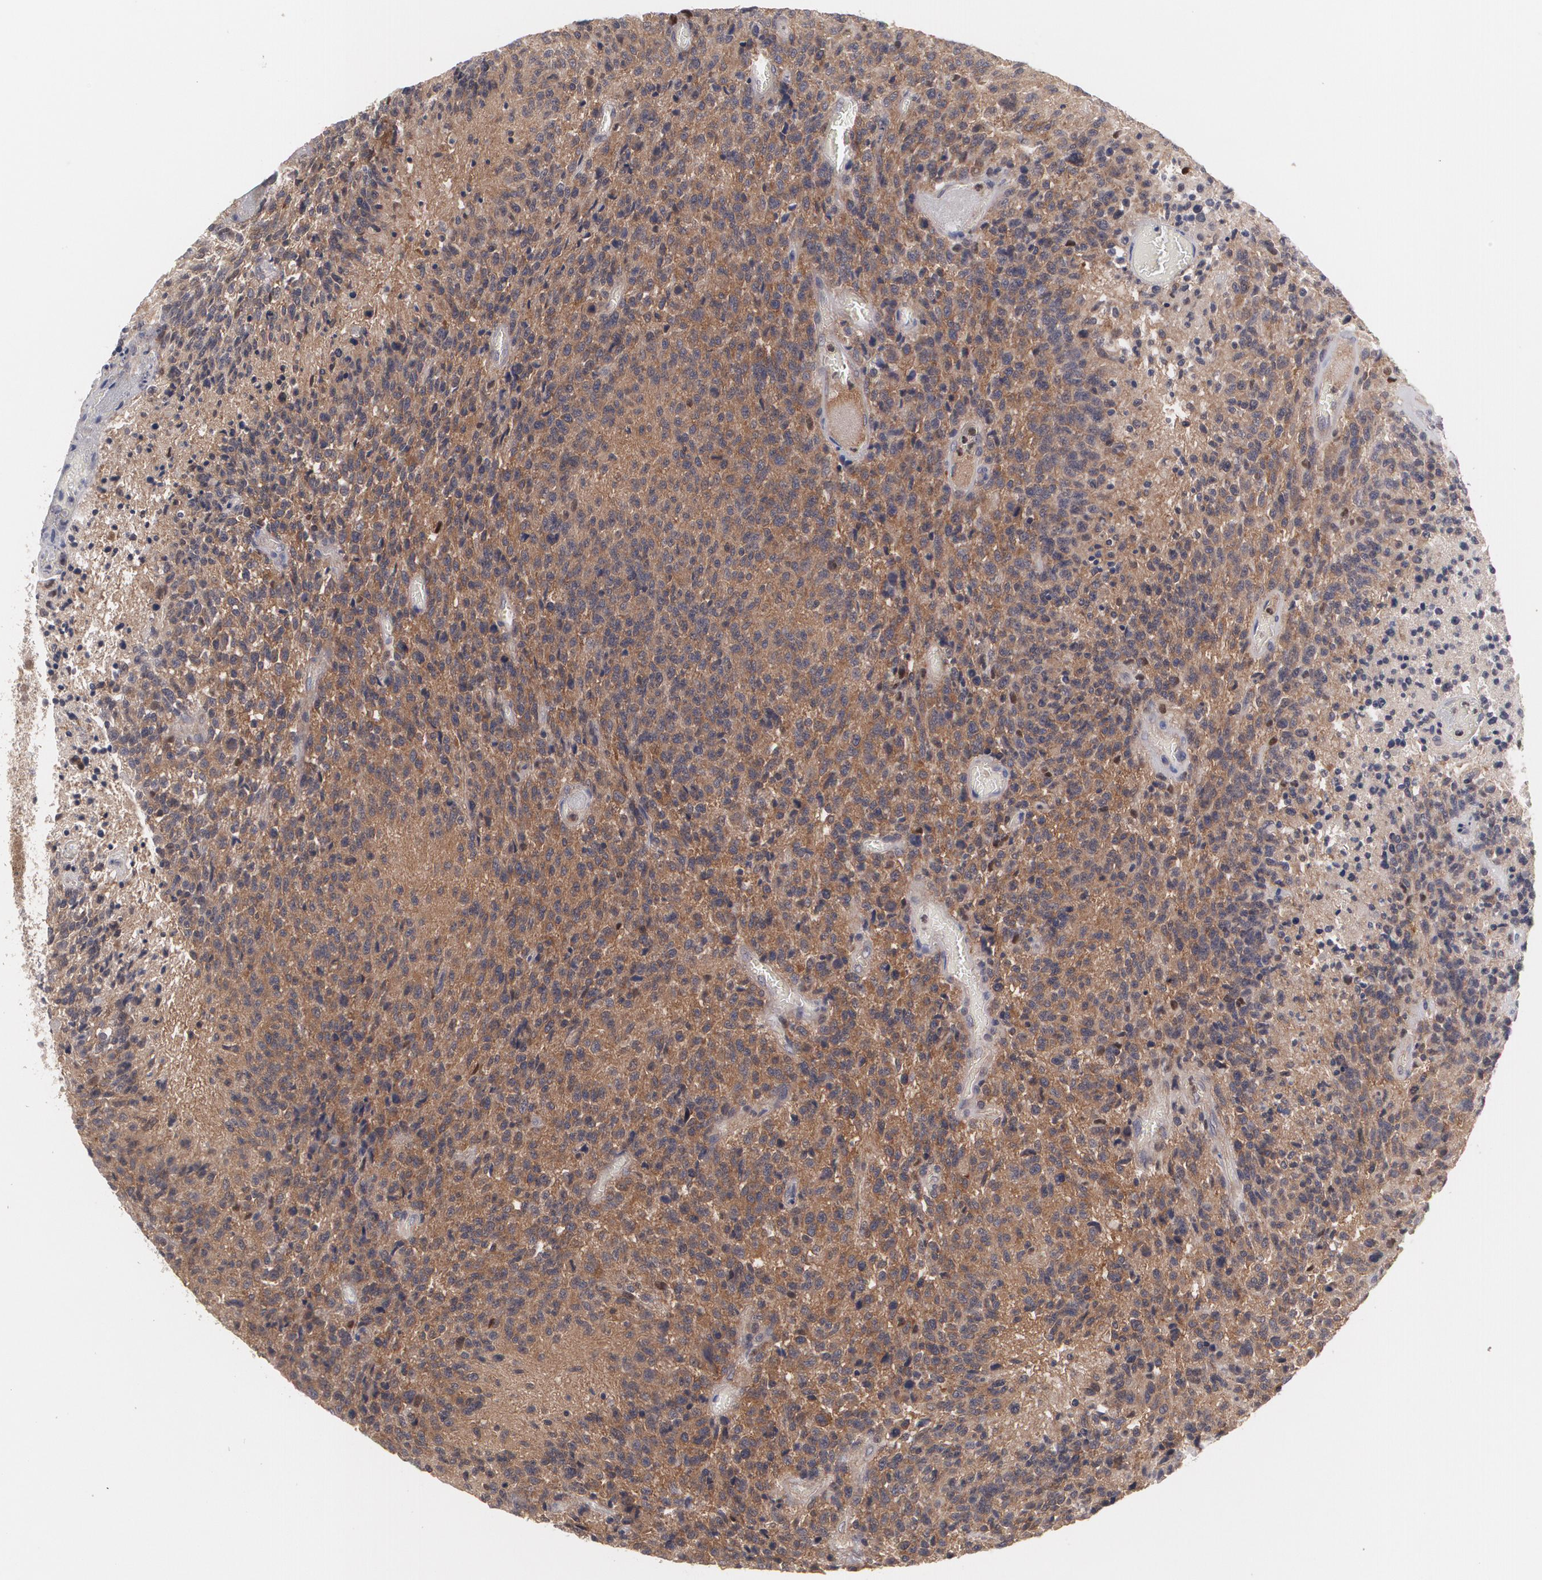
{"staining": {"intensity": "weak", "quantity": ">75%", "location": "cytoplasmic/membranous"}, "tissue": "glioma", "cell_type": "Tumor cells", "image_type": "cancer", "snomed": [{"axis": "morphology", "description": "Glioma, malignant, High grade"}, {"axis": "topography", "description": "Brain"}], "caption": "Malignant high-grade glioma tissue exhibits weak cytoplasmic/membranous expression in about >75% of tumor cells Nuclei are stained in blue.", "gene": "HTT", "patient": {"sex": "male", "age": 36}}